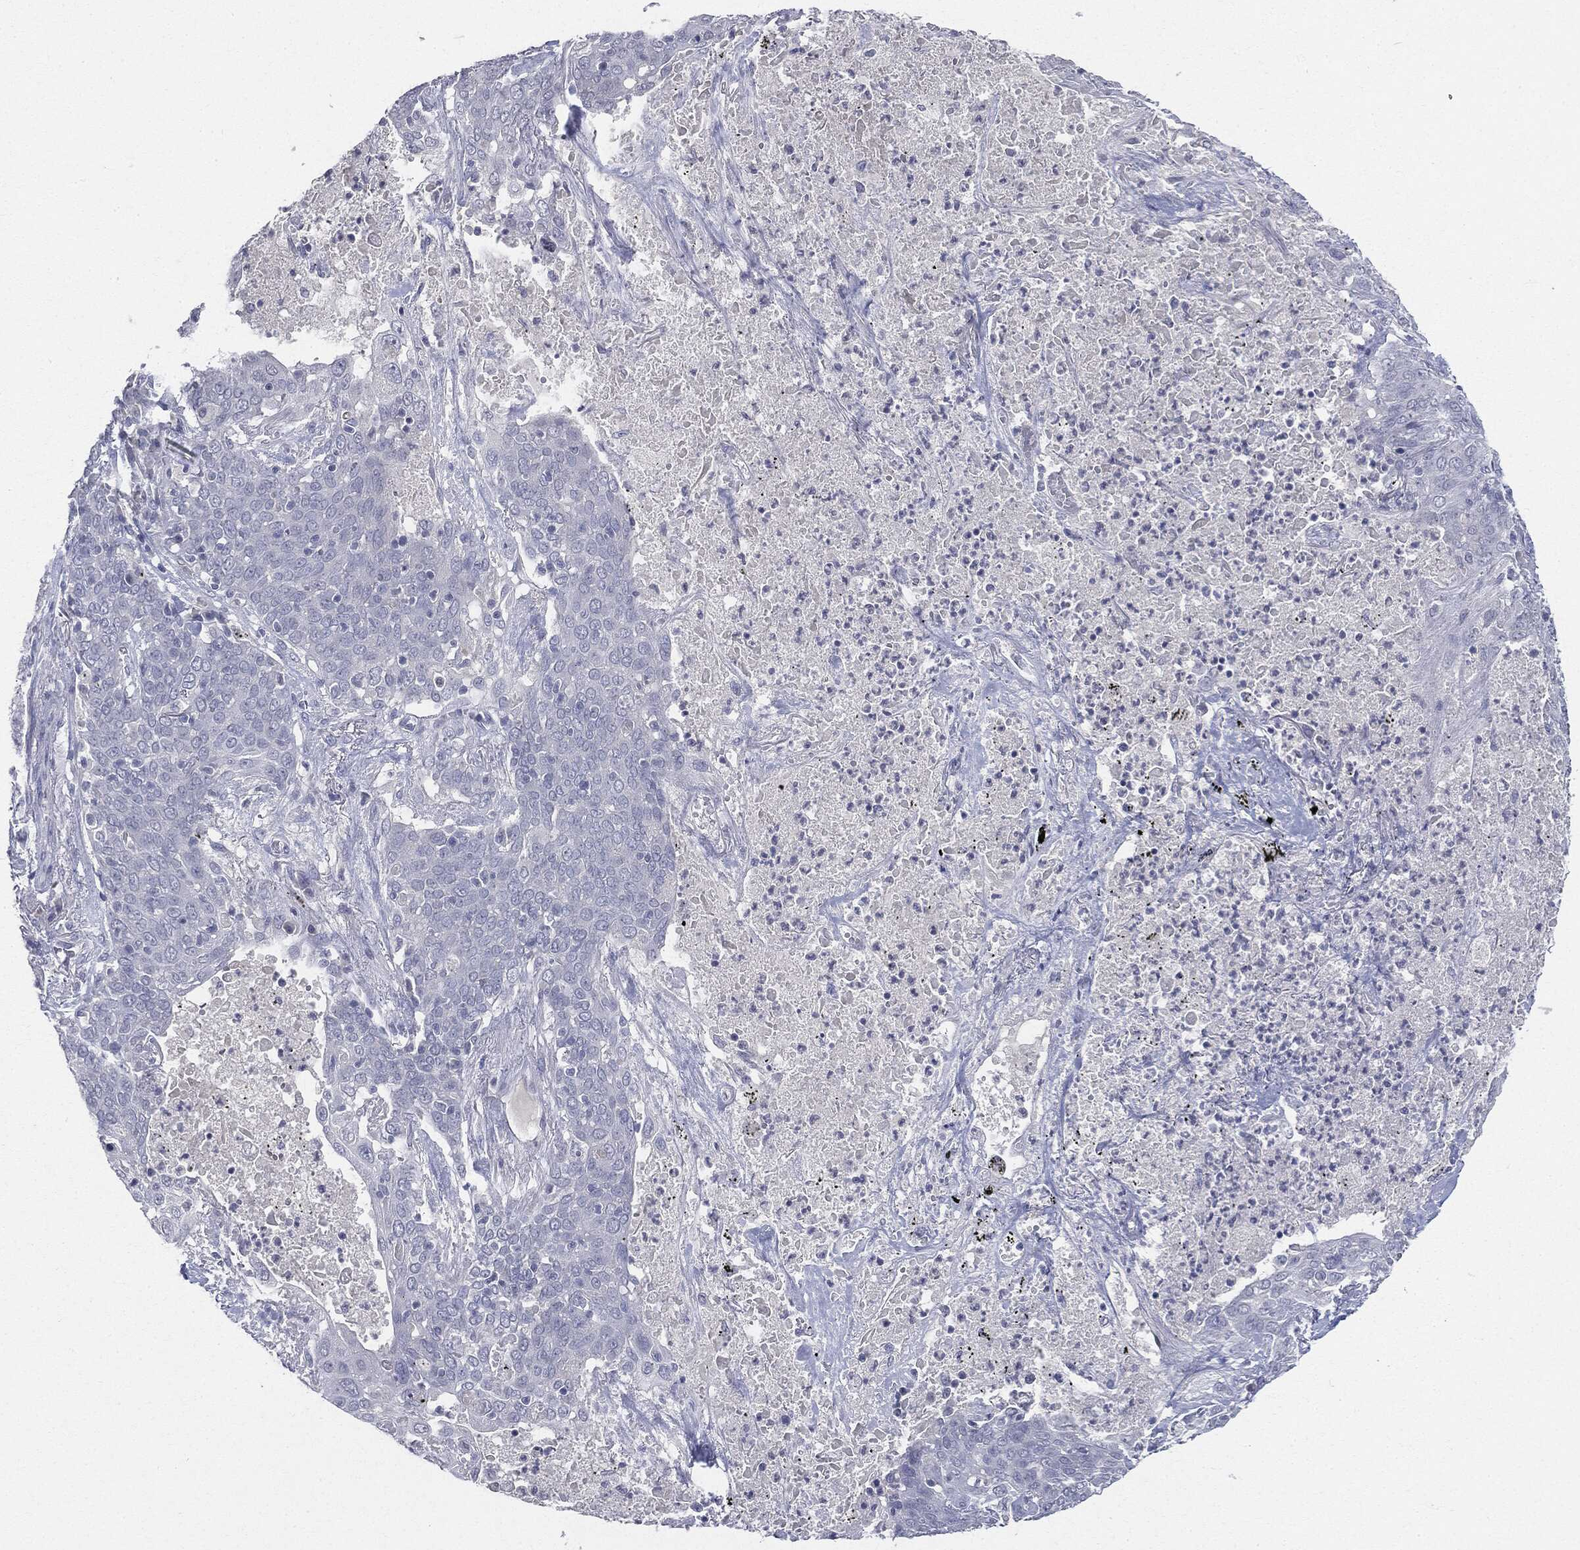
{"staining": {"intensity": "negative", "quantity": "none", "location": "none"}, "tissue": "lung cancer", "cell_type": "Tumor cells", "image_type": "cancer", "snomed": [{"axis": "morphology", "description": "Squamous cell carcinoma, NOS"}, {"axis": "topography", "description": "Lung"}], "caption": "Immunohistochemical staining of human lung squamous cell carcinoma demonstrates no significant positivity in tumor cells.", "gene": "CGB1", "patient": {"sex": "male", "age": 82}}